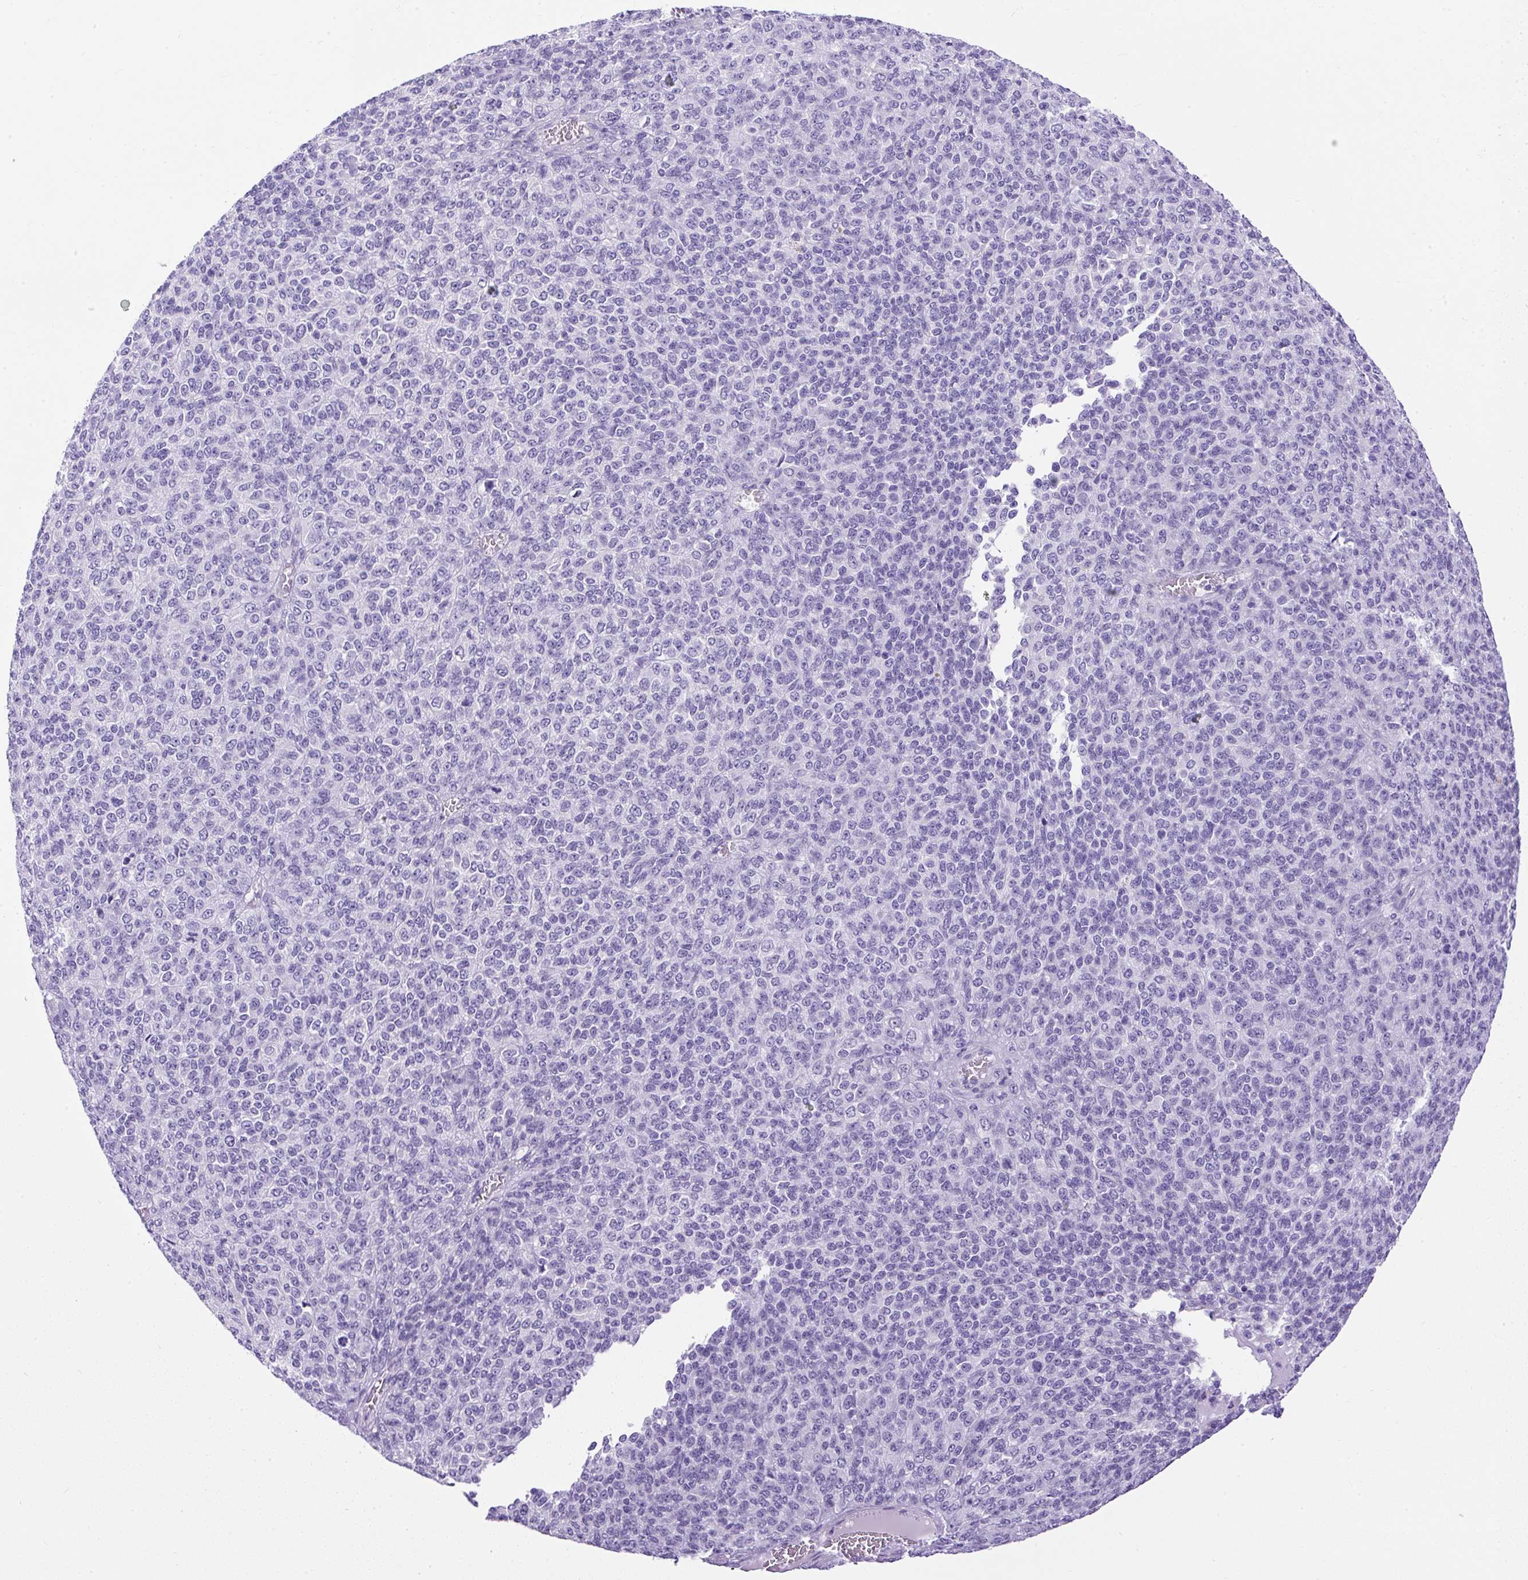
{"staining": {"intensity": "negative", "quantity": "none", "location": "none"}, "tissue": "melanoma", "cell_type": "Tumor cells", "image_type": "cancer", "snomed": [{"axis": "morphology", "description": "Malignant melanoma, Metastatic site"}, {"axis": "topography", "description": "Brain"}], "caption": "A high-resolution image shows immunohistochemistry staining of melanoma, which exhibits no significant staining in tumor cells. (DAB (3,3'-diaminobenzidine) immunohistochemistry (IHC) with hematoxylin counter stain).", "gene": "UPP1", "patient": {"sex": "female", "age": 56}}